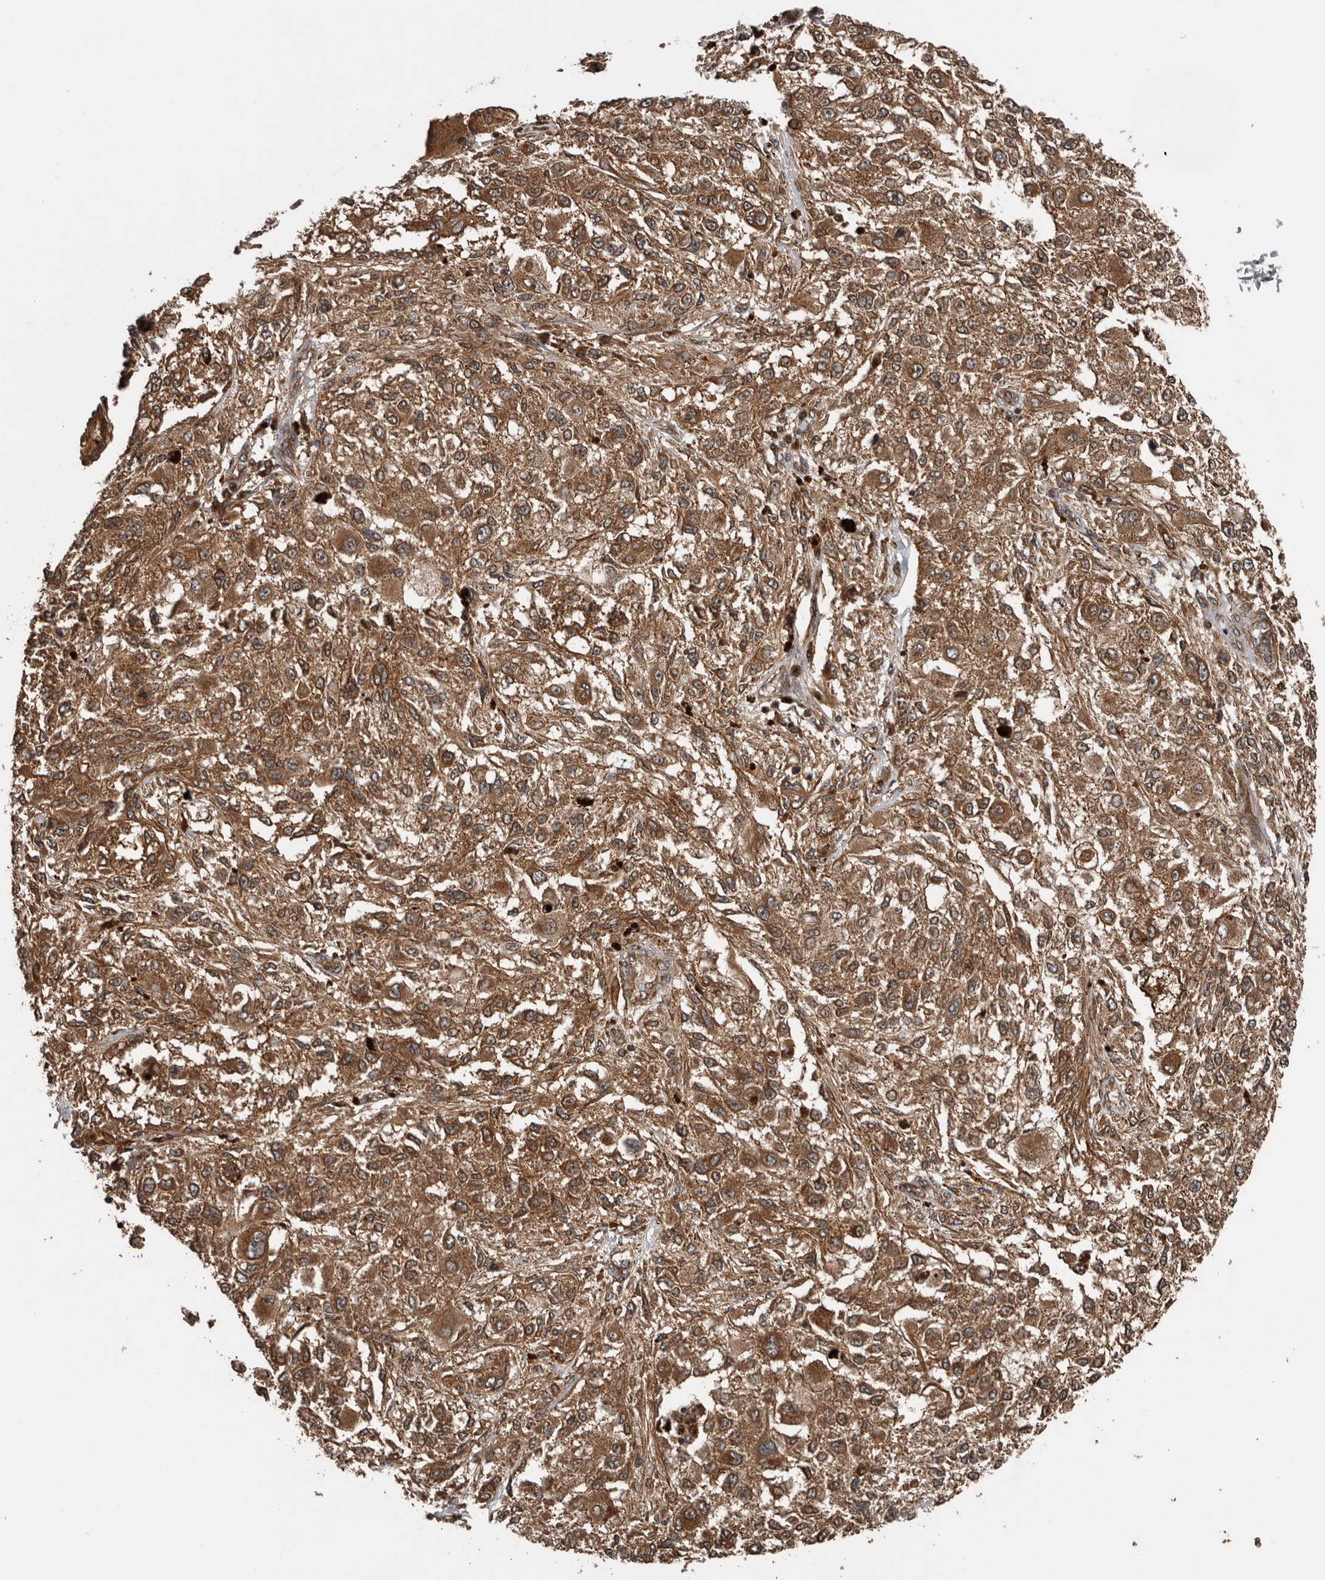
{"staining": {"intensity": "strong", "quantity": ">75%", "location": "cytoplasmic/membranous"}, "tissue": "melanoma", "cell_type": "Tumor cells", "image_type": "cancer", "snomed": [{"axis": "morphology", "description": "Necrosis, NOS"}, {"axis": "morphology", "description": "Malignant melanoma, NOS"}, {"axis": "topography", "description": "Skin"}], "caption": "Protein expression analysis of human melanoma reveals strong cytoplasmic/membranous expression in about >75% of tumor cells.", "gene": "CCDC190", "patient": {"sex": "female", "age": 87}}